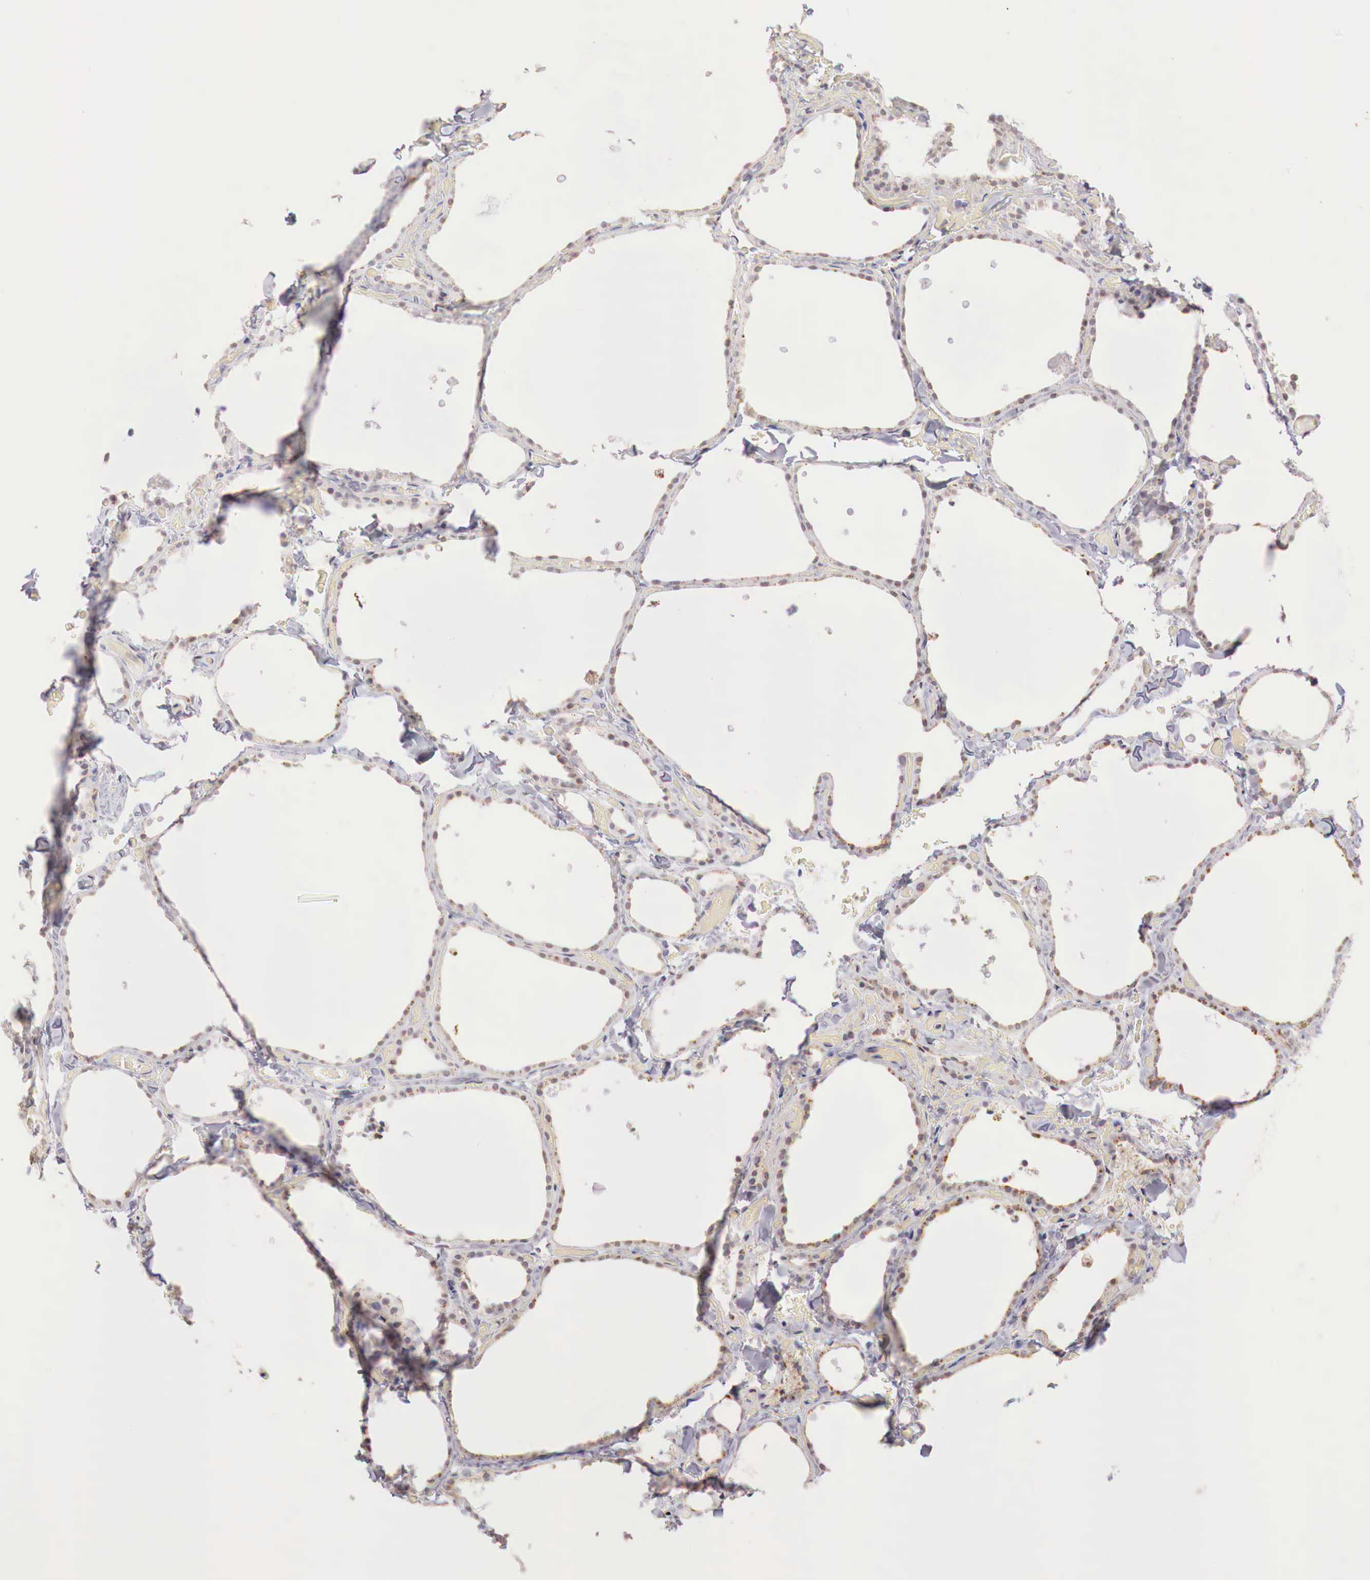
{"staining": {"intensity": "weak", "quantity": "<25%", "location": "nuclear"}, "tissue": "thyroid gland", "cell_type": "Glandular cells", "image_type": "normal", "snomed": [{"axis": "morphology", "description": "Normal tissue, NOS"}, {"axis": "topography", "description": "Thyroid gland"}], "caption": "Glandular cells are negative for protein expression in normal human thyroid gland. (Stains: DAB (3,3'-diaminobenzidine) IHC with hematoxylin counter stain, Microscopy: brightfield microscopy at high magnification).", "gene": "XPNPEP2", "patient": {"sex": "male", "age": 34}}